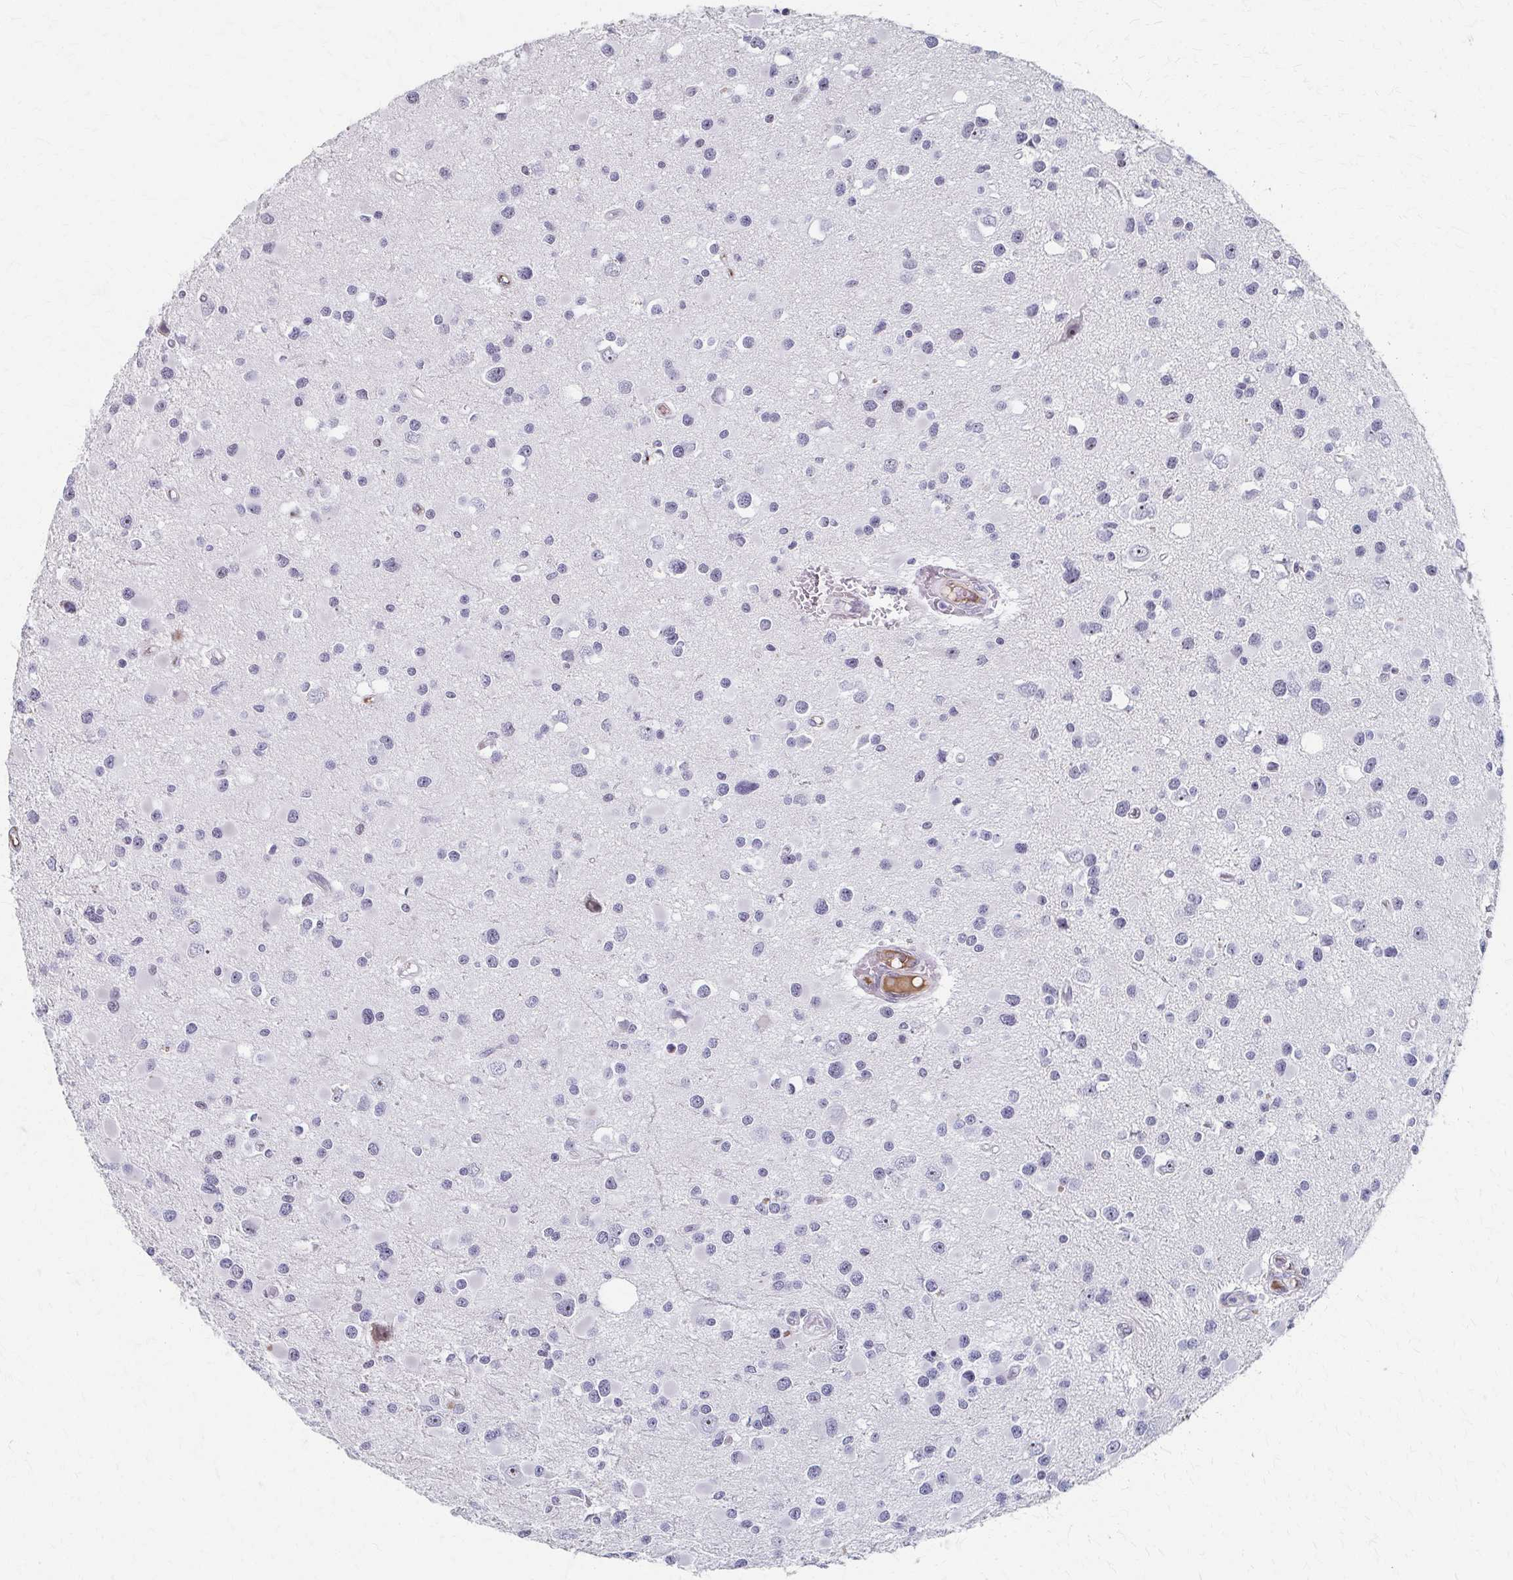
{"staining": {"intensity": "weak", "quantity": "<25%", "location": "nuclear"}, "tissue": "glioma", "cell_type": "Tumor cells", "image_type": "cancer", "snomed": [{"axis": "morphology", "description": "Glioma, malignant, High grade"}, {"axis": "topography", "description": "Brain"}], "caption": "Tumor cells are negative for brown protein staining in malignant high-grade glioma.", "gene": "PES1", "patient": {"sex": "male", "age": 54}}